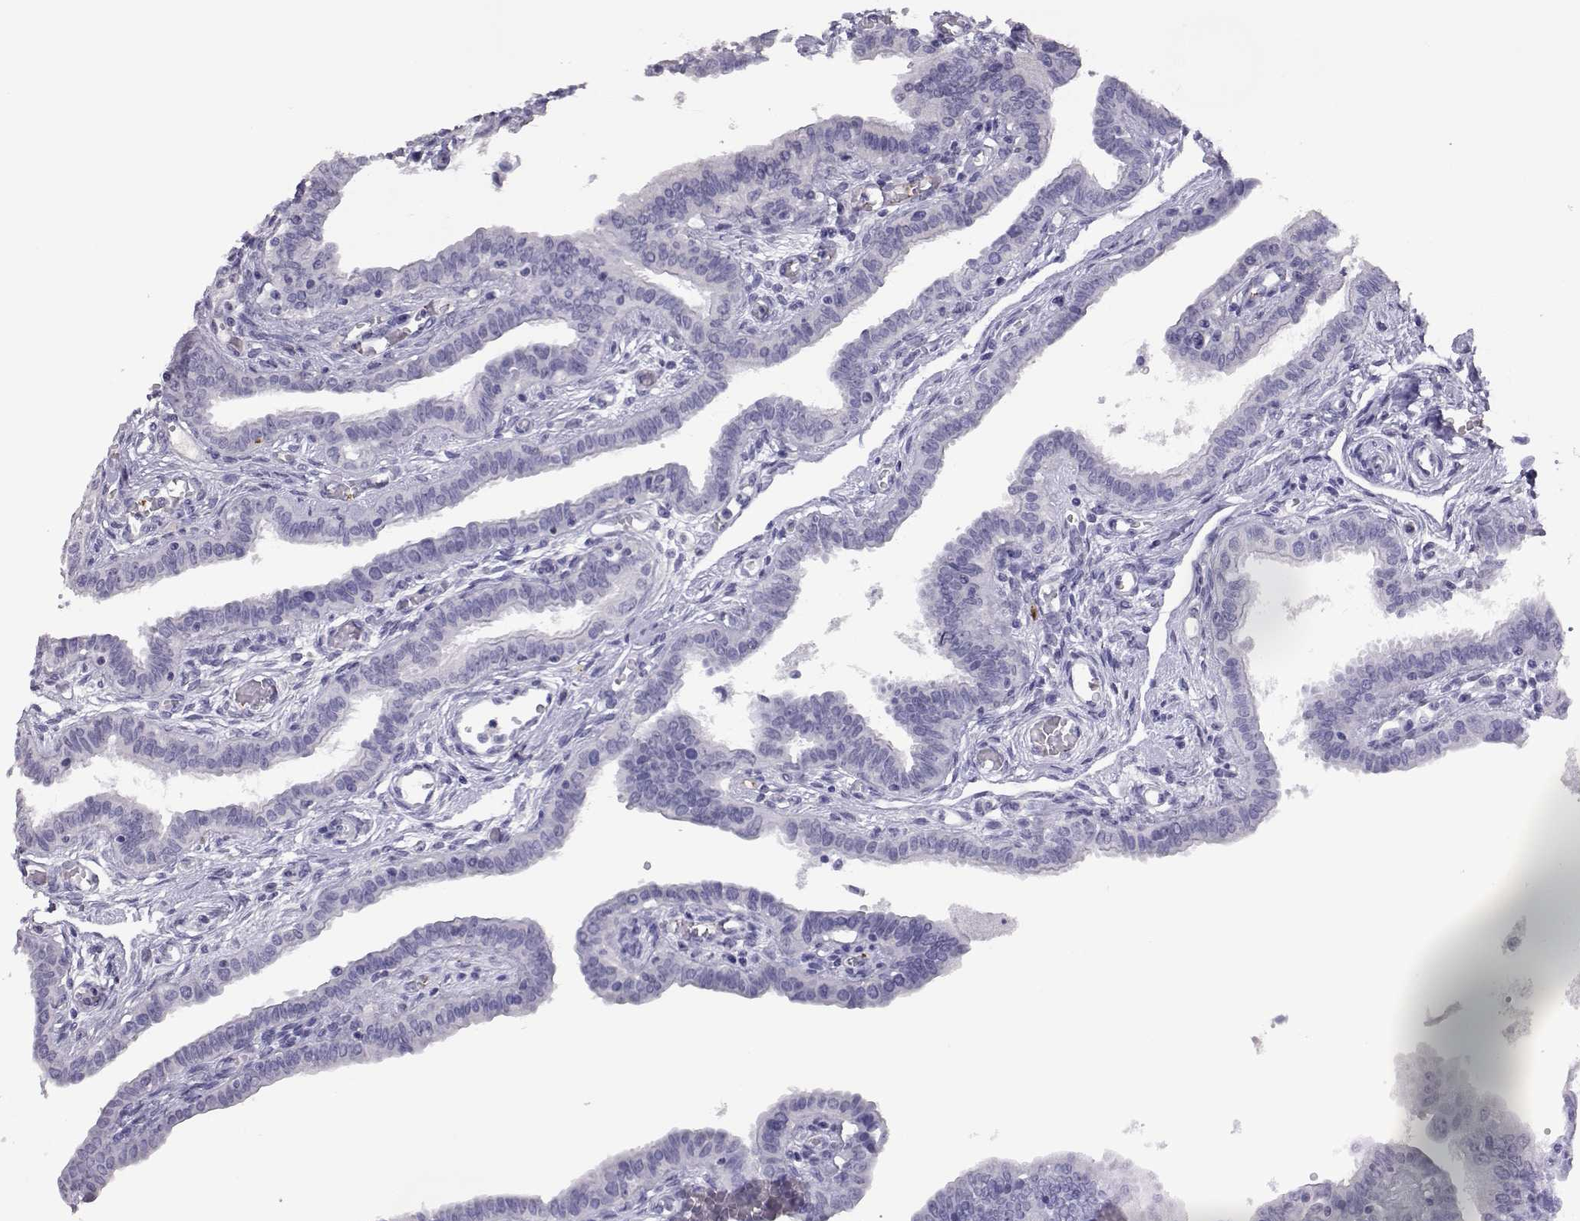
{"staining": {"intensity": "negative", "quantity": "none", "location": "none"}, "tissue": "fallopian tube", "cell_type": "Glandular cells", "image_type": "normal", "snomed": [{"axis": "morphology", "description": "Normal tissue, NOS"}, {"axis": "morphology", "description": "Carcinoma, endometroid"}, {"axis": "topography", "description": "Fallopian tube"}, {"axis": "topography", "description": "Ovary"}], "caption": "High power microscopy photomicrograph of an immunohistochemistry photomicrograph of normal fallopian tube, revealing no significant expression in glandular cells.", "gene": "PMCH", "patient": {"sex": "female", "age": 42}}